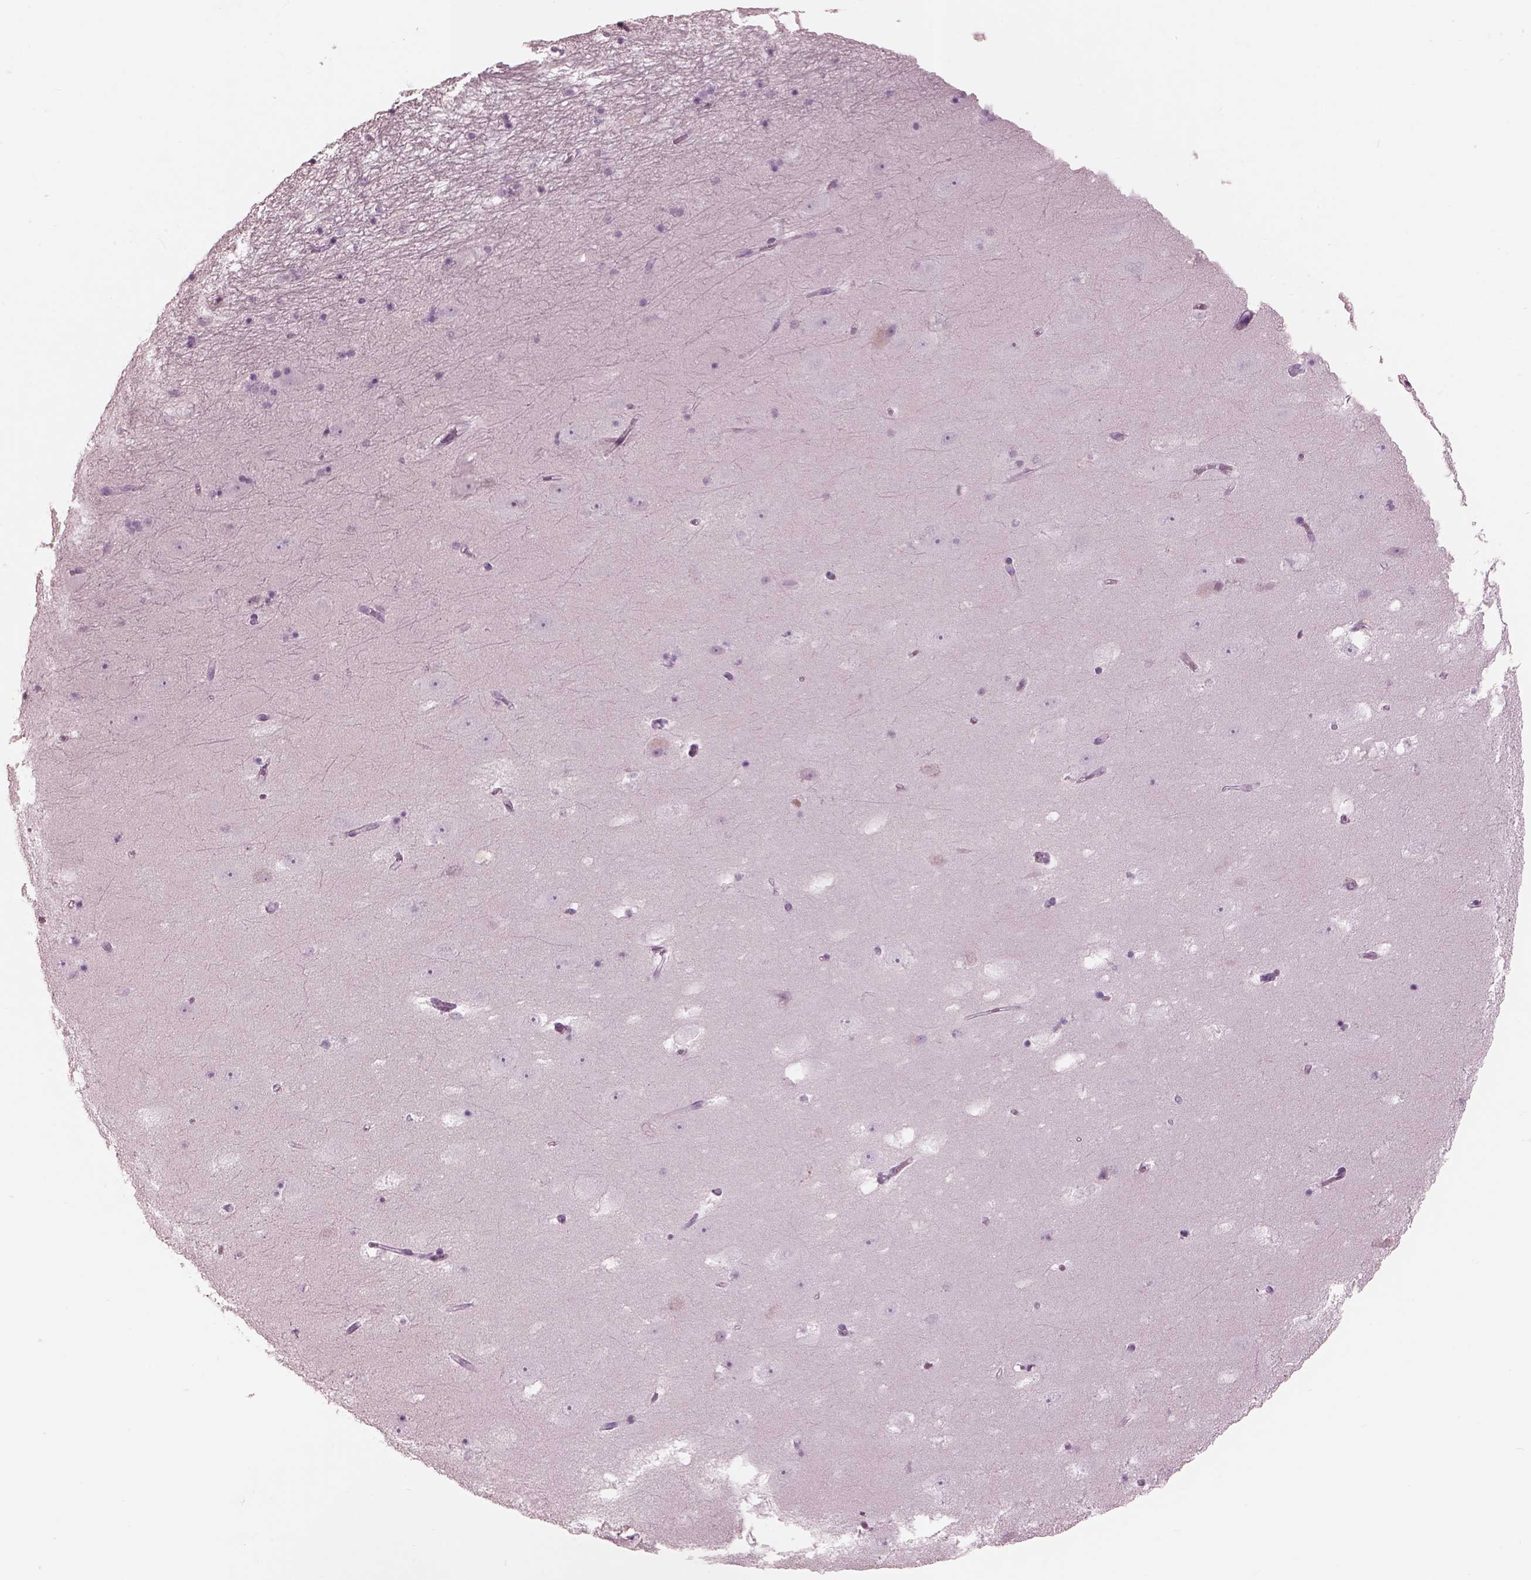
{"staining": {"intensity": "negative", "quantity": "none", "location": "none"}, "tissue": "hippocampus", "cell_type": "Glial cells", "image_type": "normal", "snomed": [{"axis": "morphology", "description": "Normal tissue, NOS"}, {"axis": "topography", "description": "Hippocampus"}], "caption": "High magnification brightfield microscopy of normal hippocampus stained with DAB (3,3'-diaminobenzidine) (brown) and counterstained with hematoxylin (blue): glial cells show no significant positivity. Brightfield microscopy of immunohistochemistry stained with DAB (3,3'-diaminobenzidine) (brown) and hematoxylin (blue), captured at high magnification.", "gene": "GARIN4", "patient": {"sex": "male", "age": 58}}